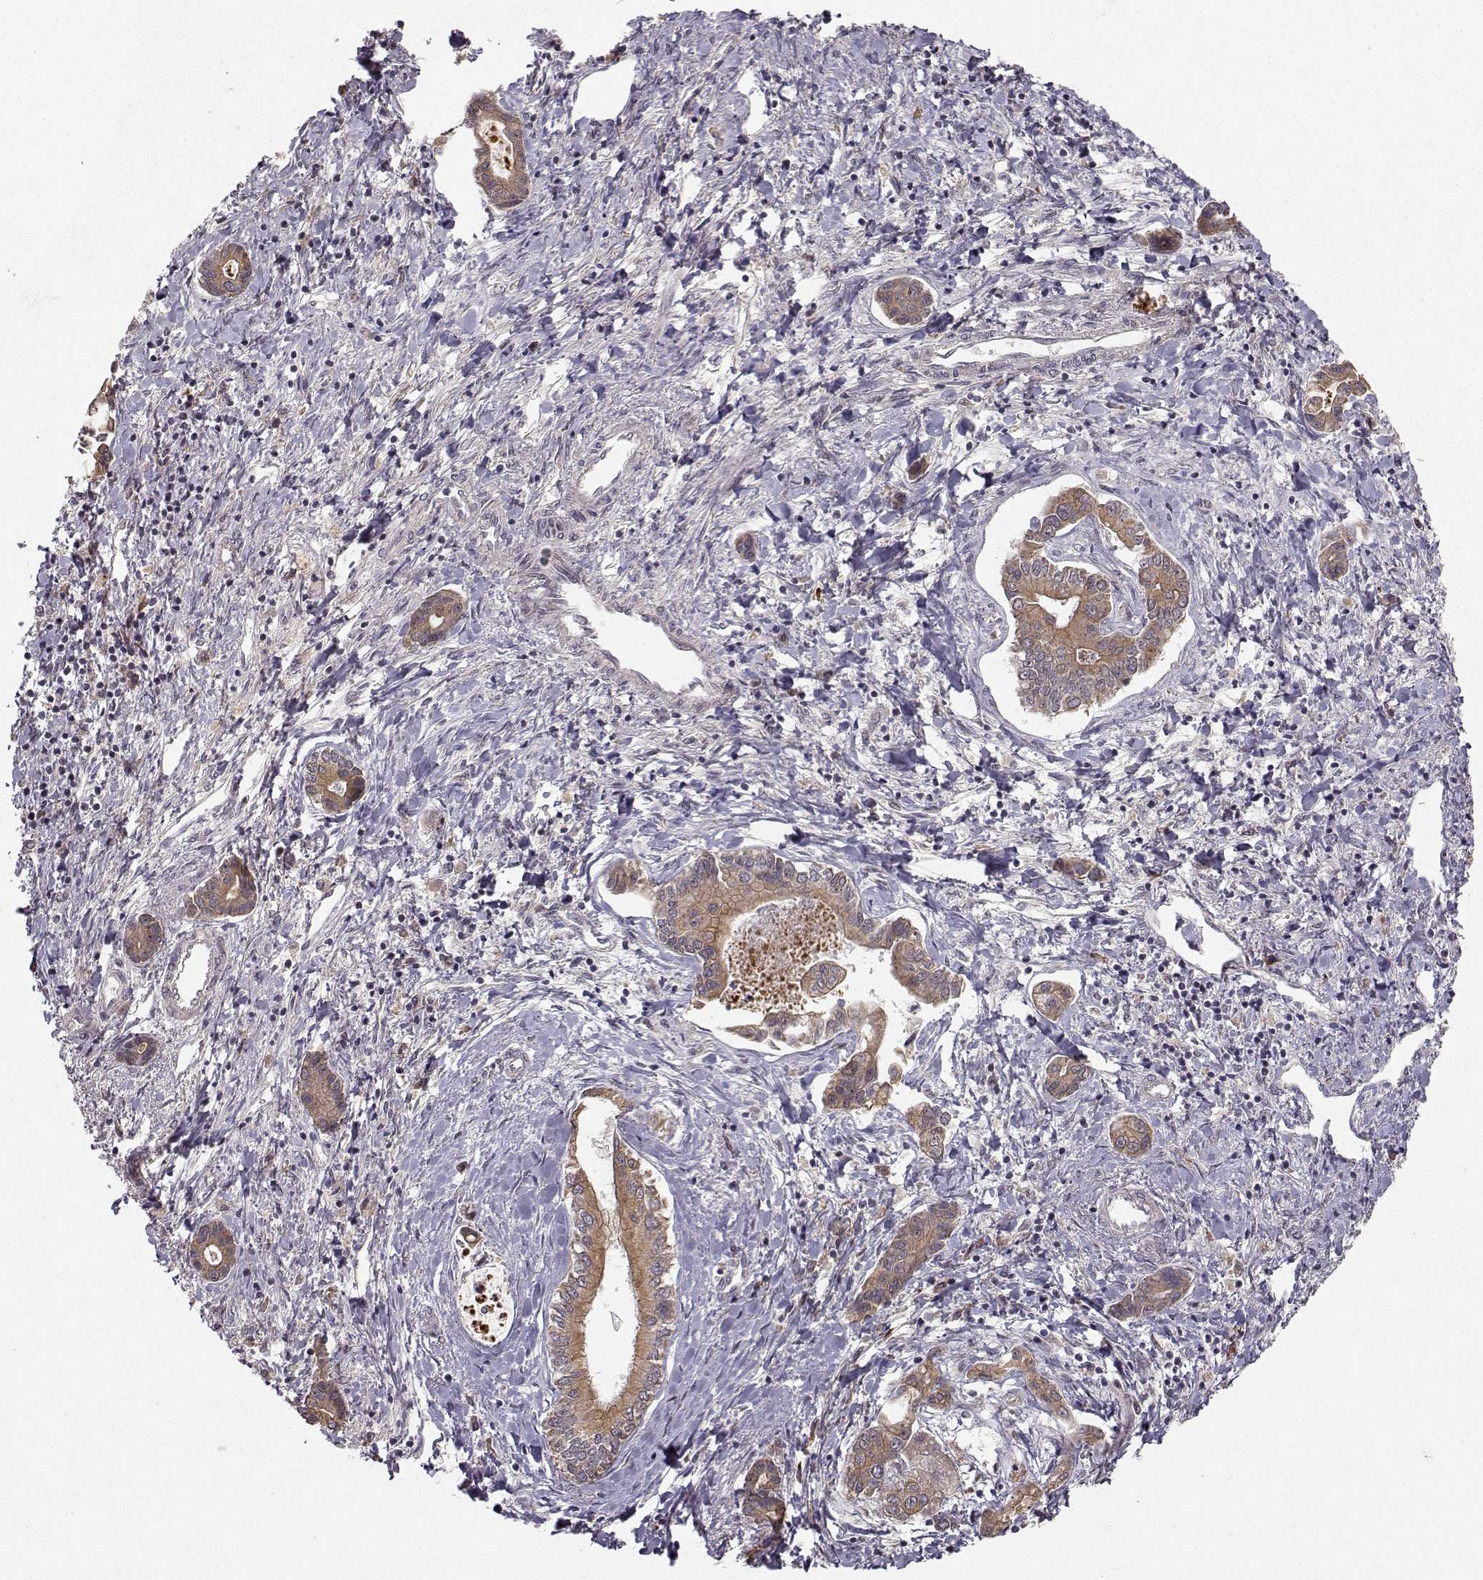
{"staining": {"intensity": "moderate", "quantity": ">75%", "location": "cytoplasmic/membranous"}, "tissue": "liver cancer", "cell_type": "Tumor cells", "image_type": "cancer", "snomed": [{"axis": "morphology", "description": "Cholangiocarcinoma"}, {"axis": "topography", "description": "Liver"}], "caption": "Moderate cytoplasmic/membranous staining for a protein is present in about >75% of tumor cells of liver cancer using immunohistochemistry (IHC).", "gene": "APC", "patient": {"sex": "male", "age": 66}}